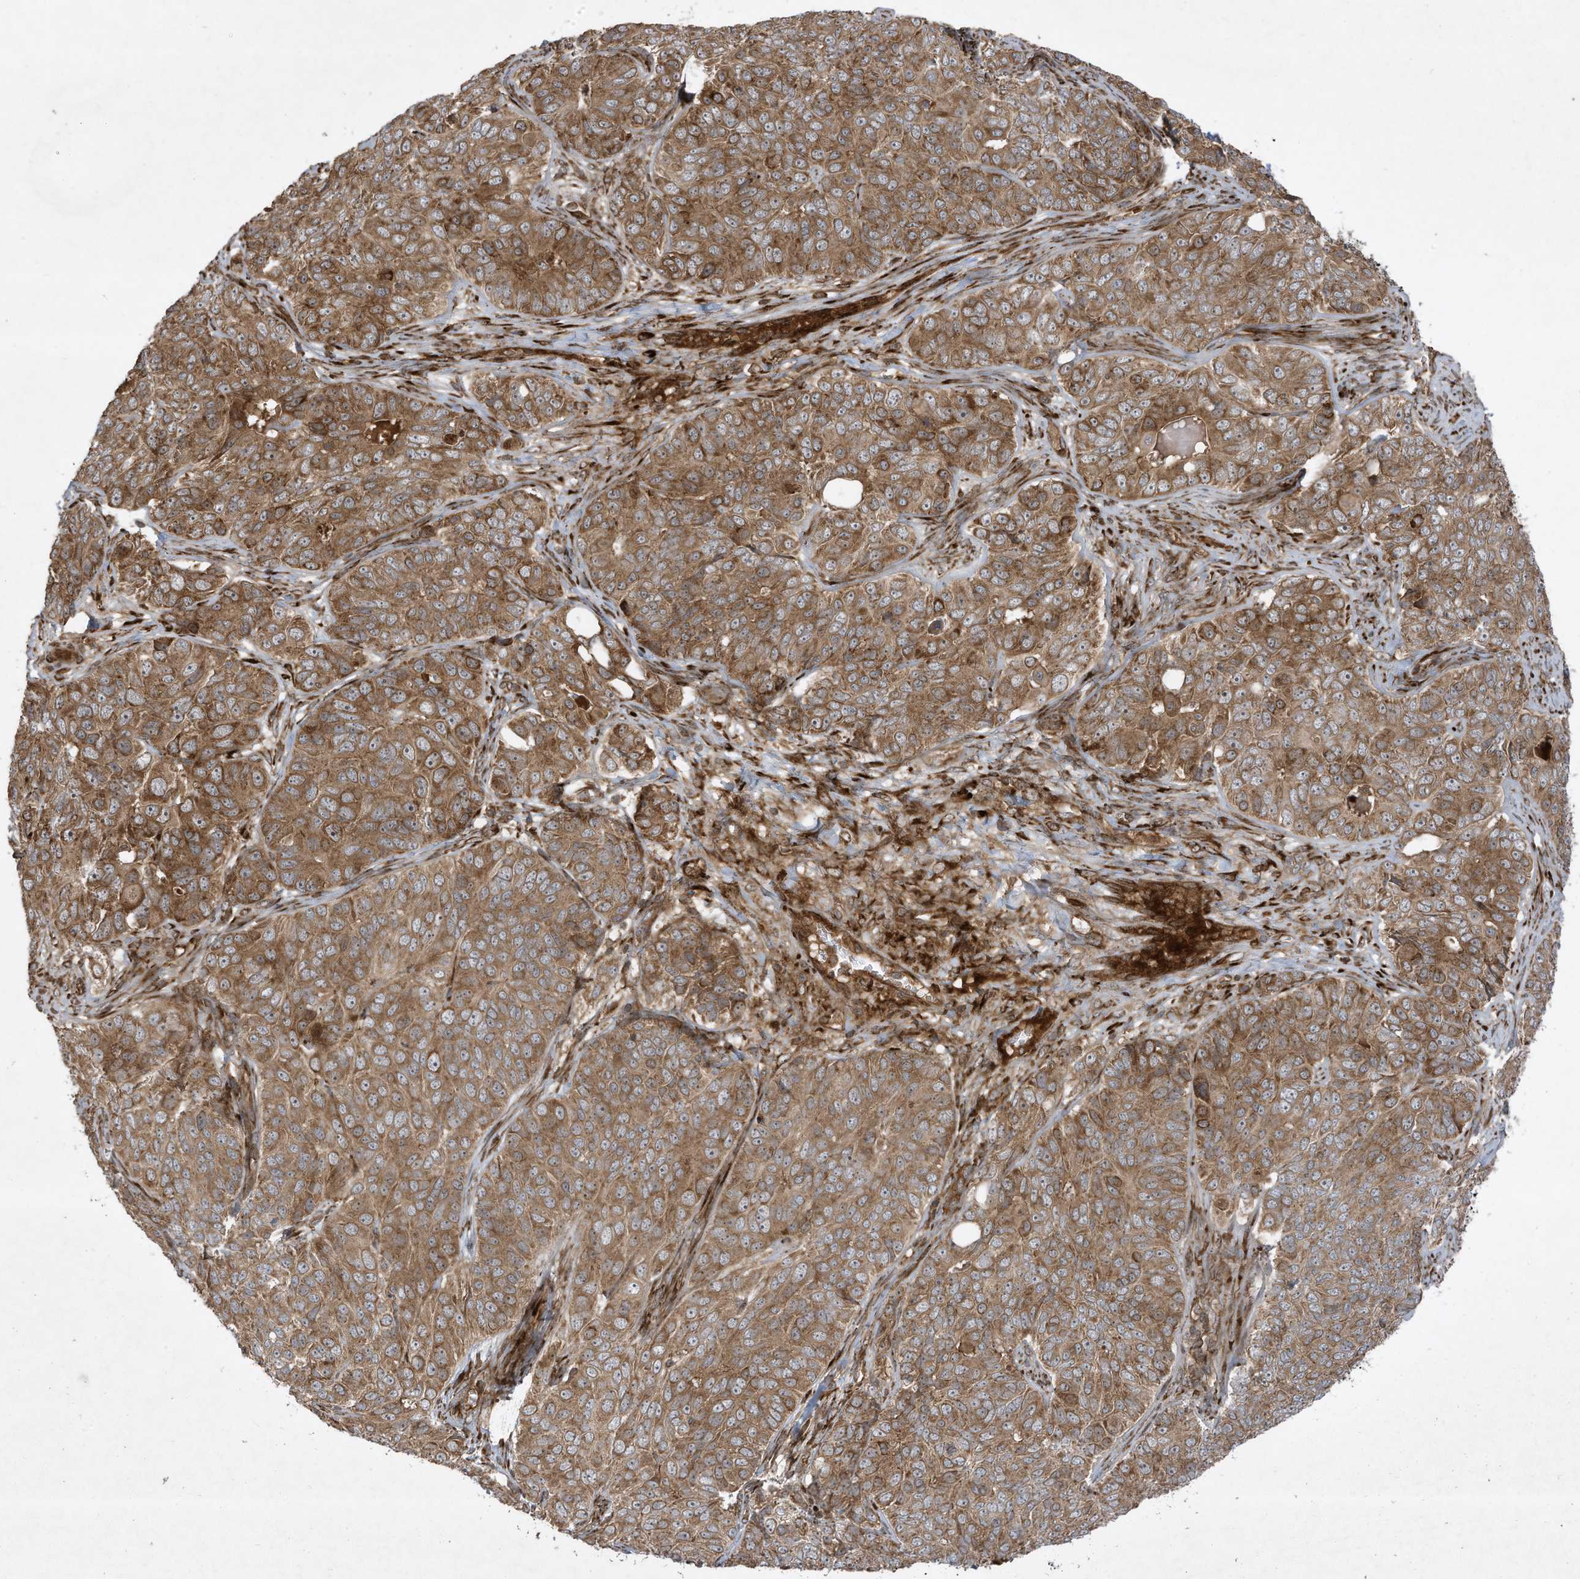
{"staining": {"intensity": "moderate", "quantity": ">75%", "location": "cytoplasmic/membranous"}, "tissue": "ovarian cancer", "cell_type": "Tumor cells", "image_type": "cancer", "snomed": [{"axis": "morphology", "description": "Carcinoma, endometroid"}, {"axis": "topography", "description": "Ovary"}], "caption": "Protein staining of endometroid carcinoma (ovarian) tissue shows moderate cytoplasmic/membranous expression in about >75% of tumor cells.", "gene": "DDIT4", "patient": {"sex": "female", "age": 51}}